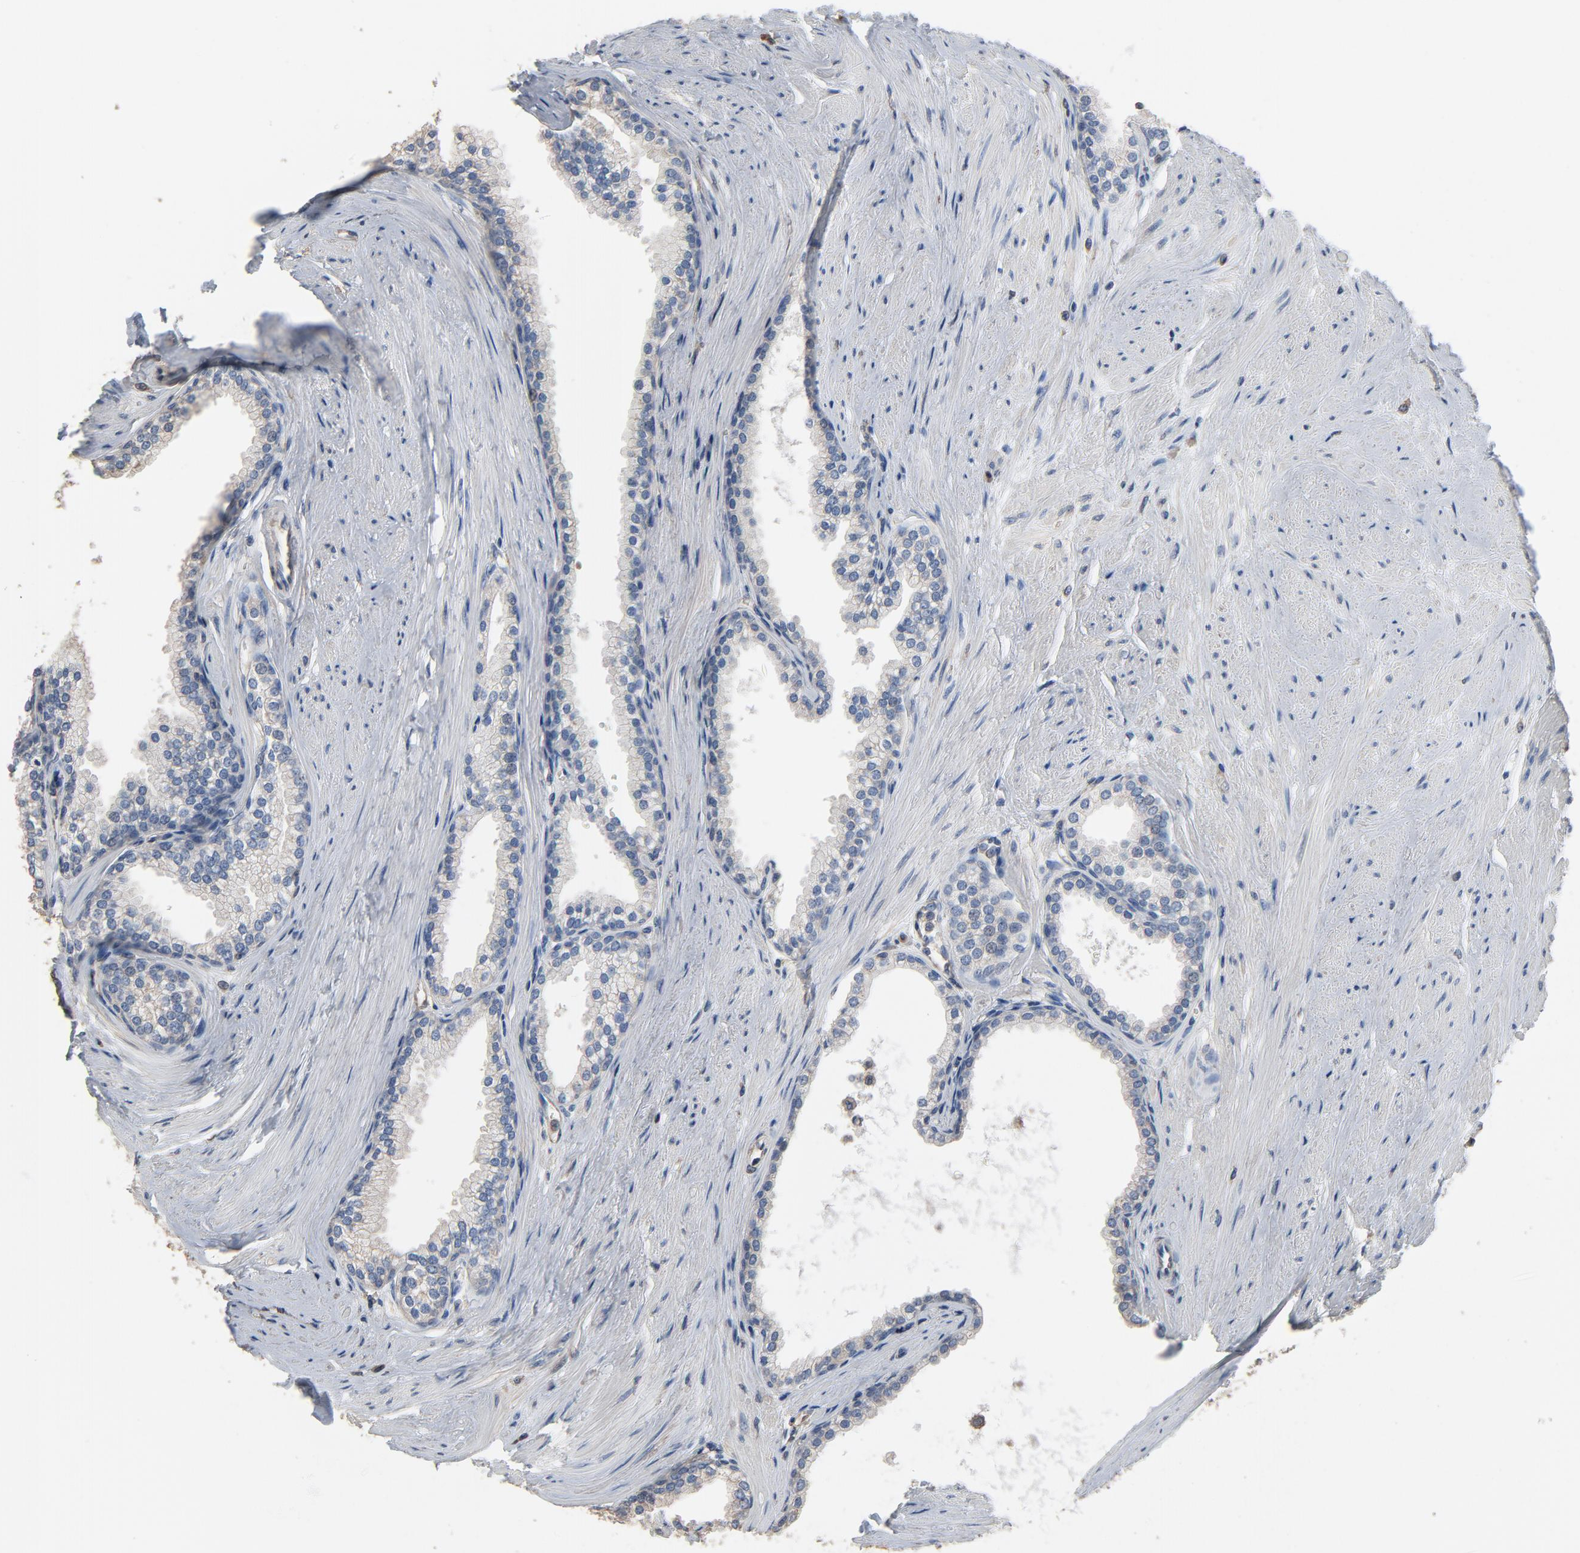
{"staining": {"intensity": "negative", "quantity": "none", "location": "none"}, "tissue": "prostate", "cell_type": "Glandular cells", "image_type": "normal", "snomed": [{"axis": "morphology", "description": "Normal tissue, NOS"}, {"axis": "topography", "description": "Prostate"}], "caption": "DAB (3,3'-diaminobenzidine) immunohistochemical staining of benign prostate shows no significant staining in glandular cells.", "gene": "SOX6", "patient": {"sex": "male", "age": 64}}